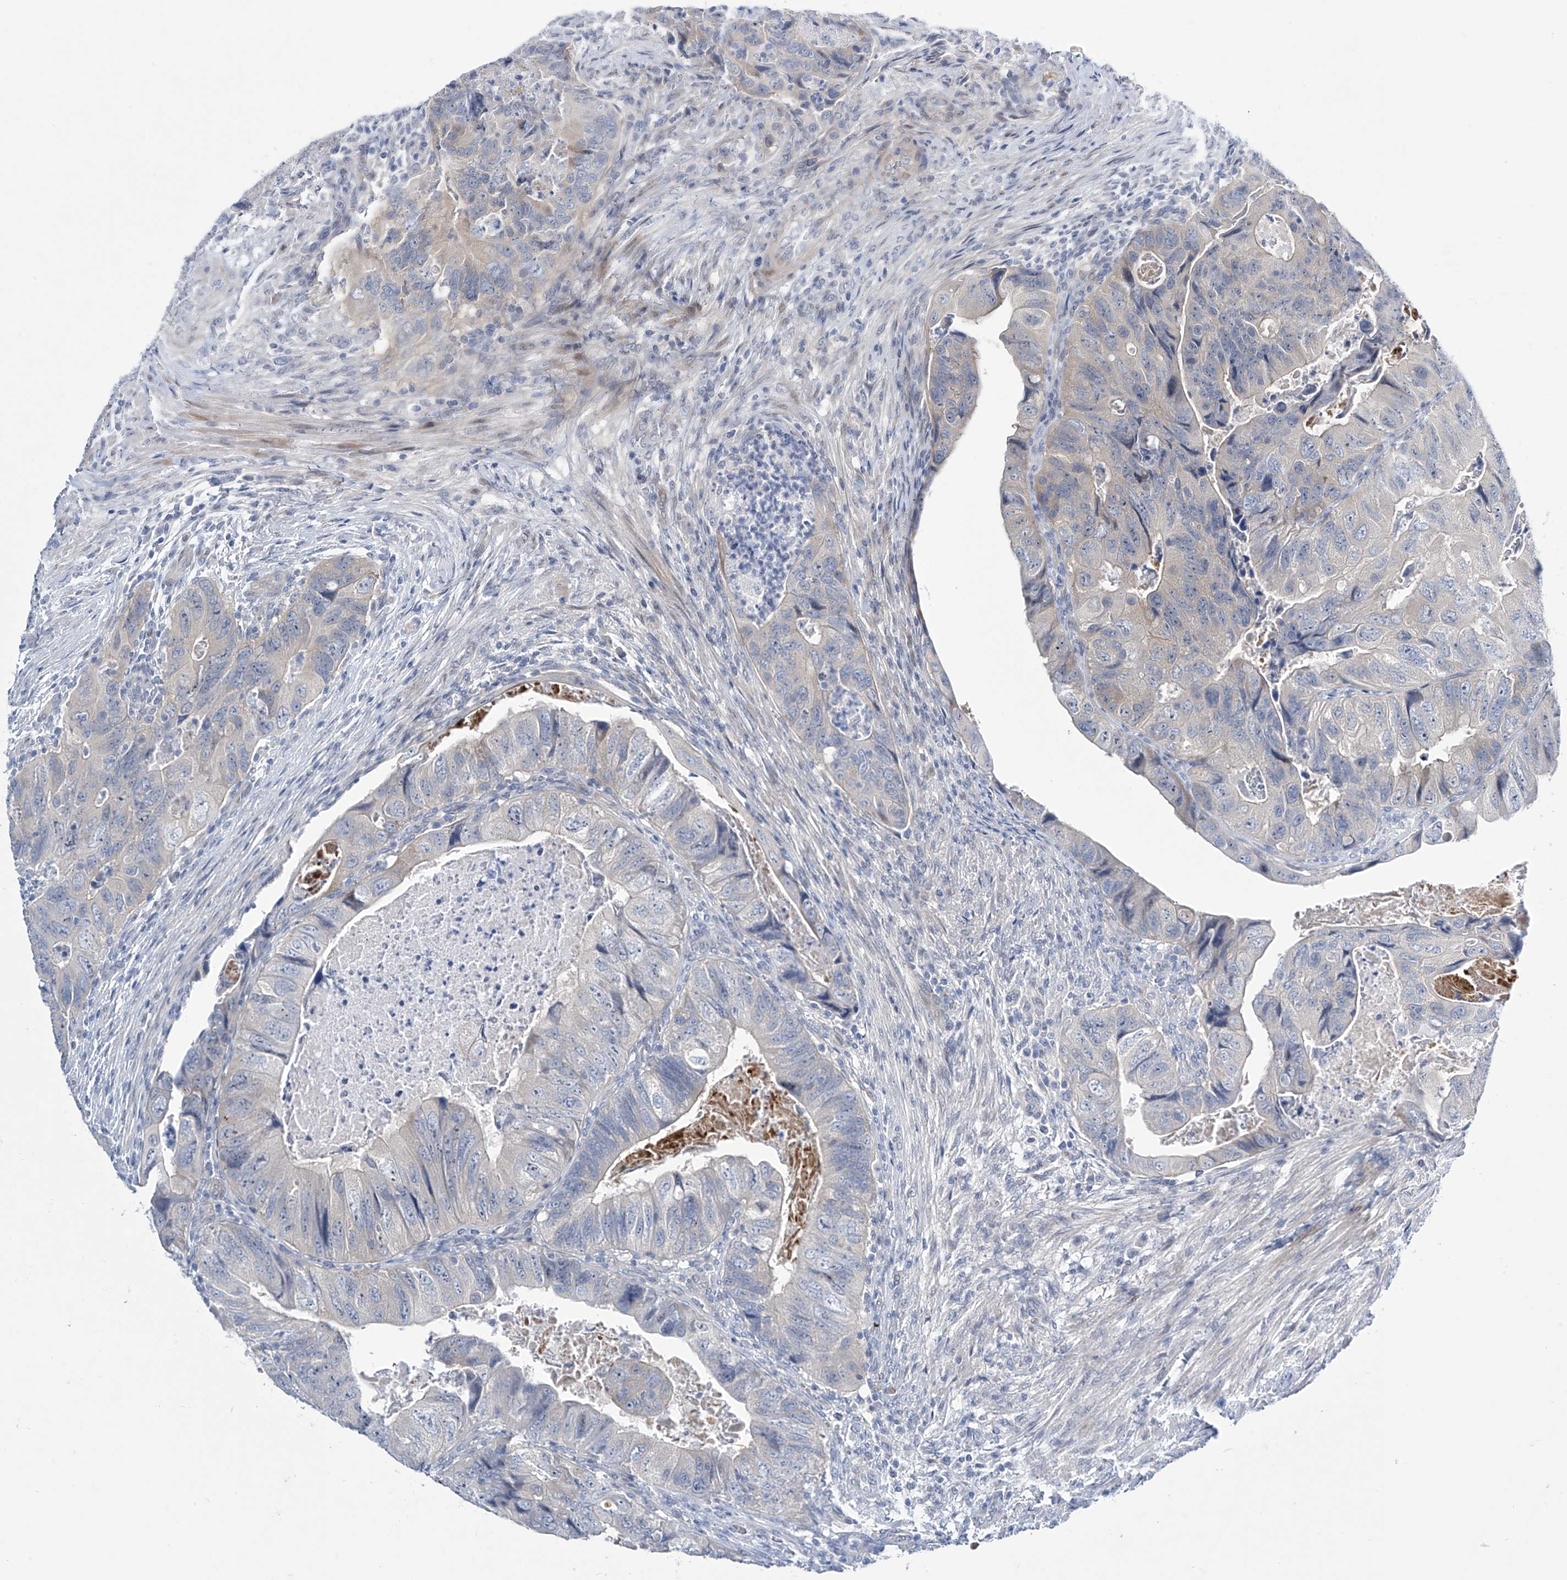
{"staining": {"intensity": "weak", "quantity": "<25%", "location": "cytoplasmic/membranous"}, "tissue": "colorectal cancer", "cell_type": "Tumor cells", "image_type": "cancer", "snomed": [{"axis": "morphology", "description": "Adenocarcinoma, NOS"}, {"axis": "topography", "description": "Rectum"}], "caption": "An immunohistochemistry (IHC) micrograph of colorectal adenocarcinoma is shown. There is no staining in tumor cells of colorectal adenocarcinoma.", "gene": "TRIM60", "patient": {"sex": "male", "age": 63}}